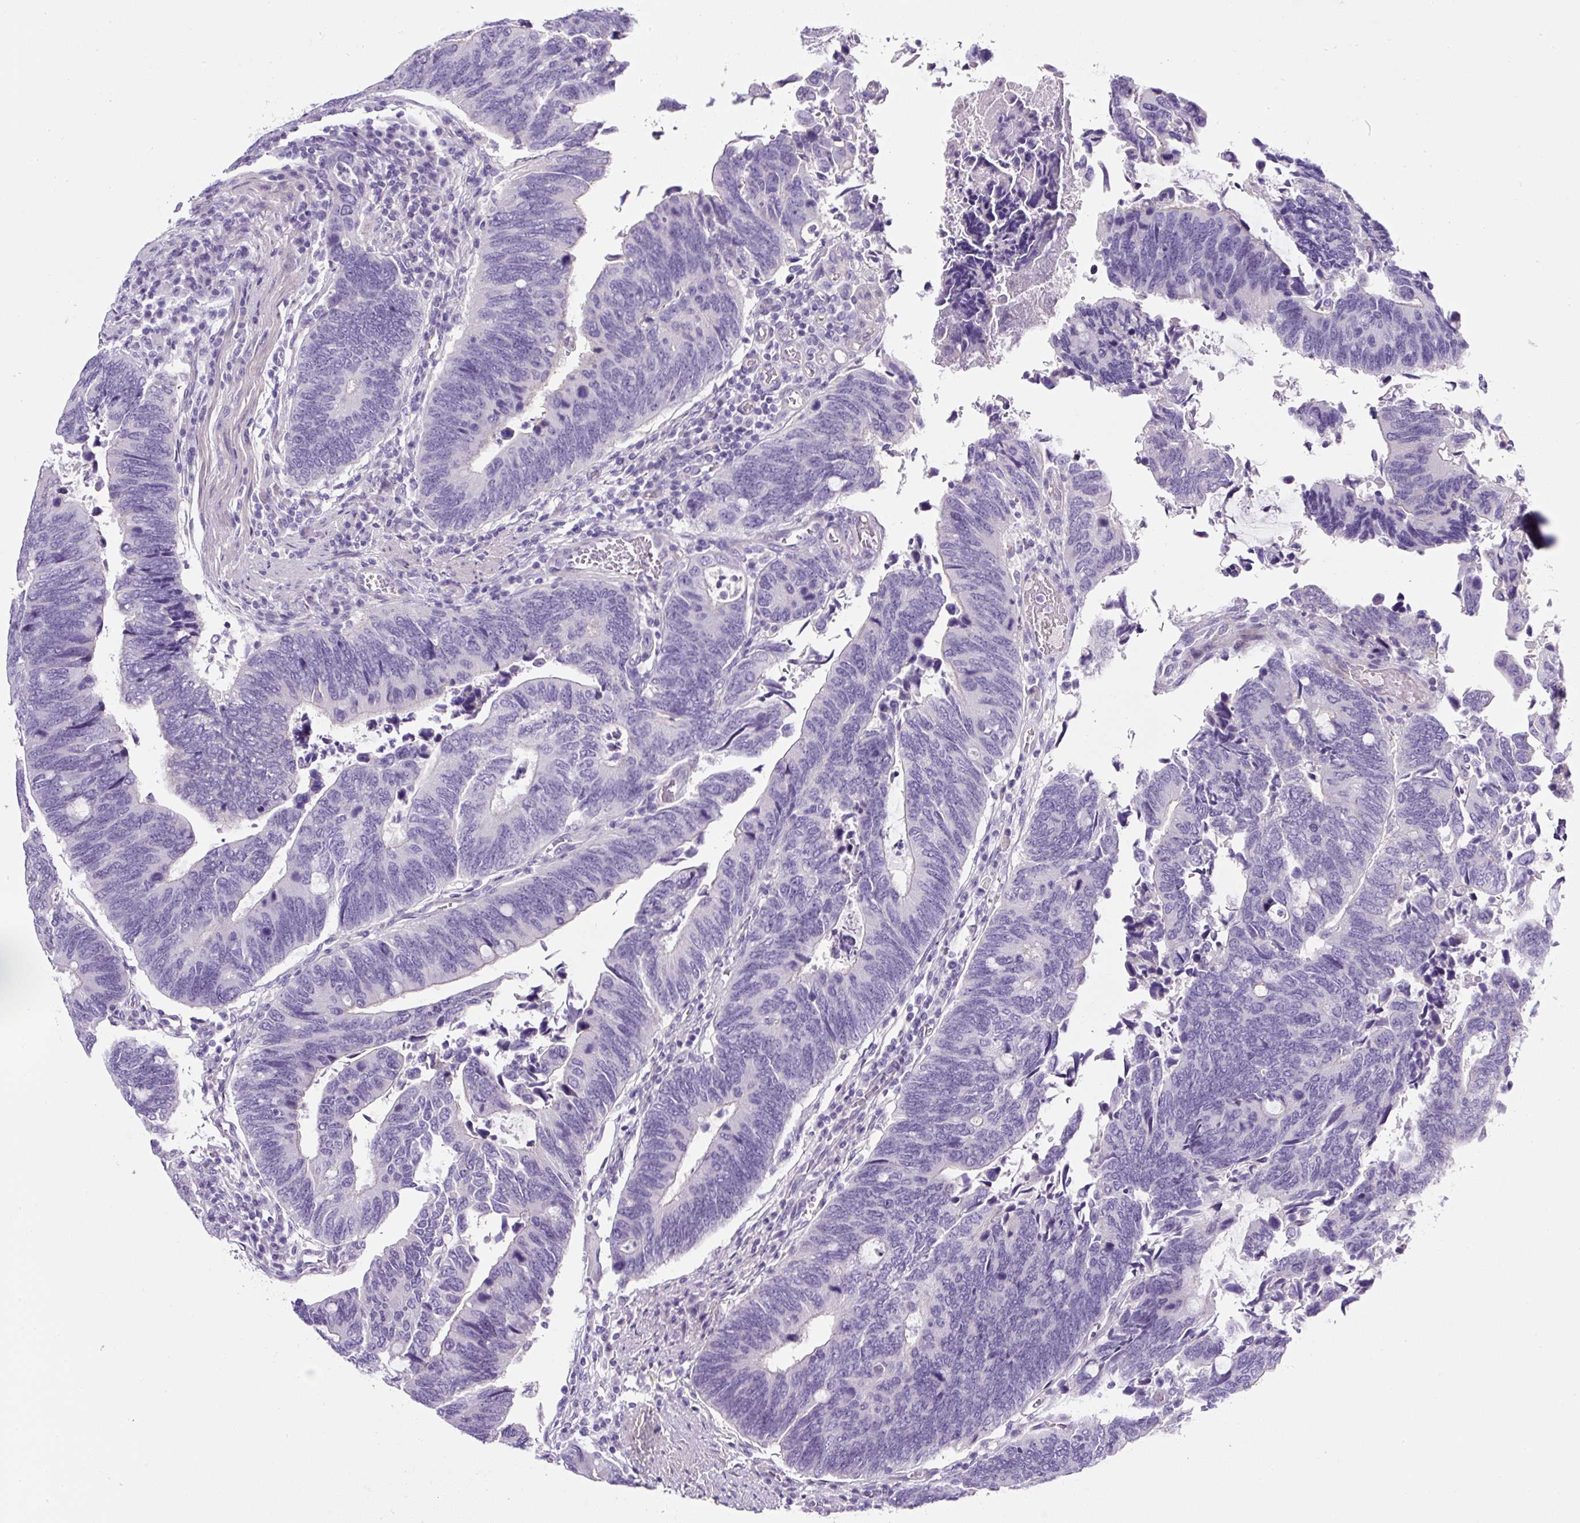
{"staining": {"intensity": "negative", "quantity": "none", "location": "none"}, "tissue": "colorectal cancer", "cell_type": "Tumor cells", "image_type": "cancer", "snomed": [{"axis": "morphology", "description": "Adenocarcinoma, NOS"}, {"axis": "topography", "description": "Colon"}], "caption": "DAB immunohistochemical staining of colorectal cancer (adenocarcinoma) reveals no significant expression in tumor cells.", "gene": "OR14A2", "patient": {"sex": "male", "age": 87}}